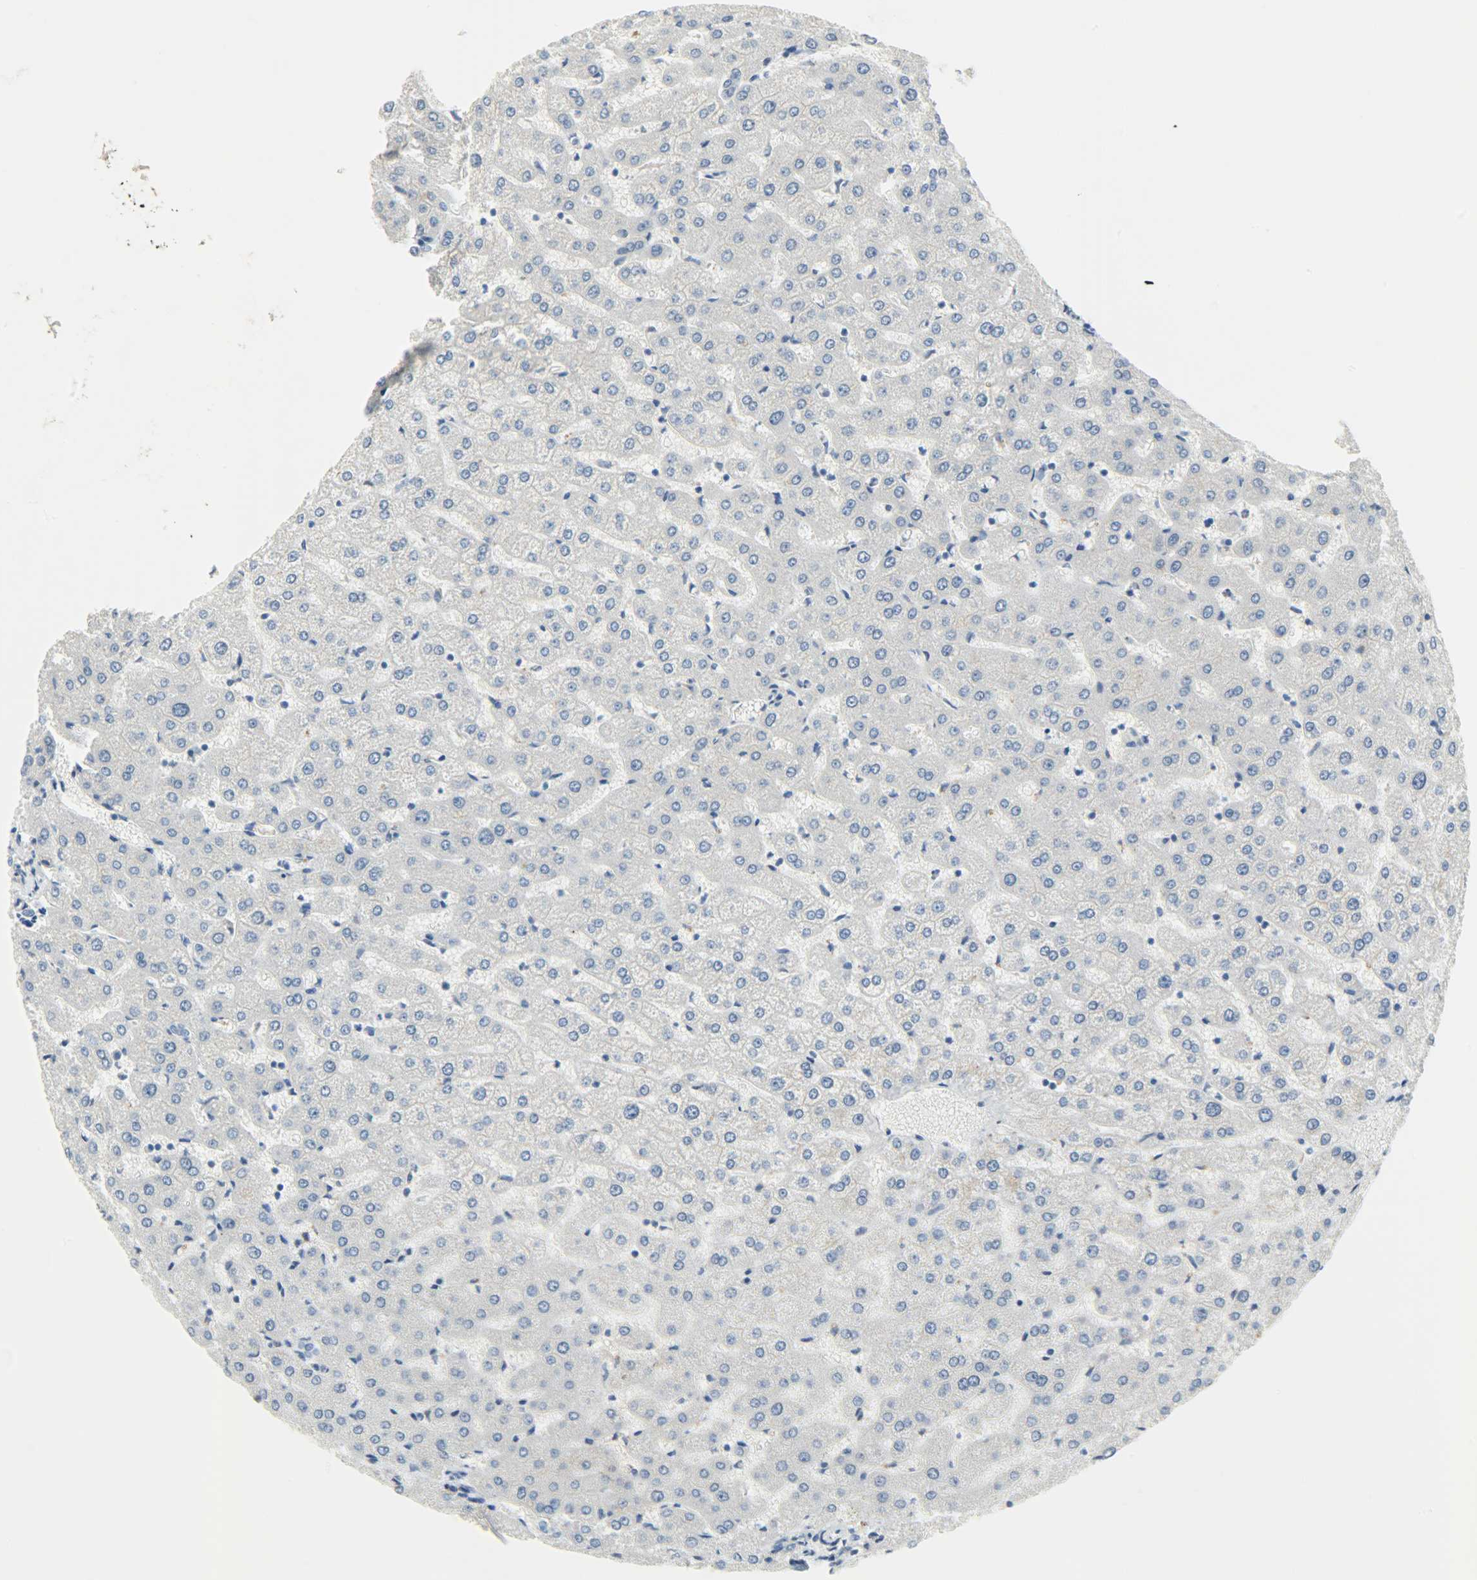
{"staining": {"intensity": "negative", "quantity": "none", "location": "none"}, "tissue": "liver", "cell_type": "Cholangiocytes", "image_type": "normal", "snomed": [{"axis": "morphology", "description": "Normal tissue, NOS"}, {"axis": "morphology", "description": "Fibrosis, NOS"}, {"axis": "topography", "description": "Liver"}], "caption": "The photomicrograph reveals no significant staining in cholangiocytes of liver.", "gene": "JUNB", "patient": {"sex": "female", "age": 29}}